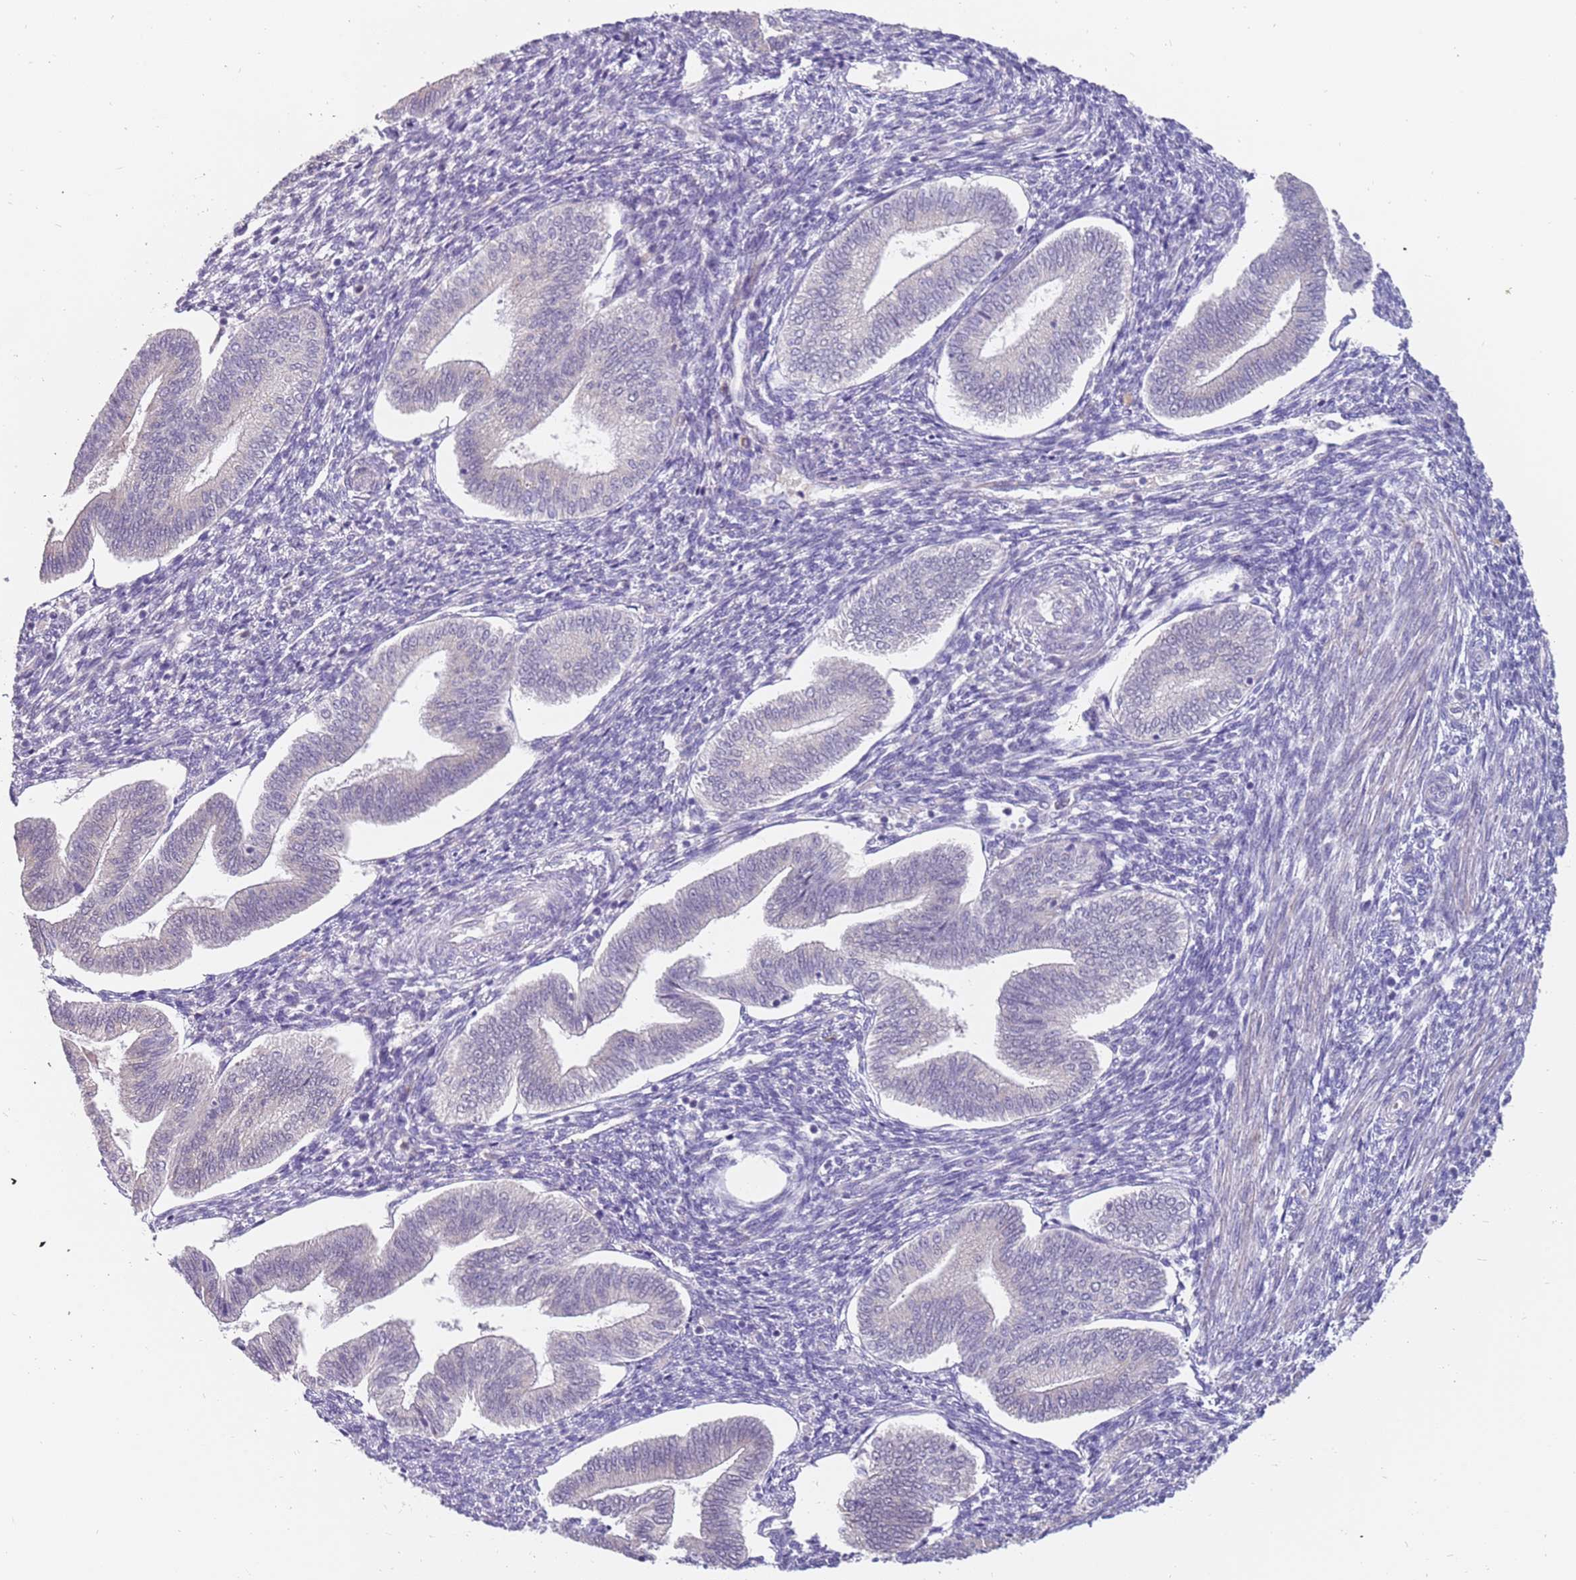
{"staining": {"intensity": "negative", "quantity": "none", "location": "none"}, "tissue": "endometrium", "cell_type": "Cells in endometrial stroma", "image_type": "normal", "snomed": [{"axis": "morphology", "description": "Normal tissue, NOS"}, {"axis": "topography", "description": "Endometrium"}], "caption": "Immunohistochemistry image of benign endometrium: human endometrium stained with DAB (3,3'-diaminobenzidine) shows no significant protein expression in cells in endometrial stroma.", "gene": "ZNF746", "patient": {"sex": "female", "age": 34}}